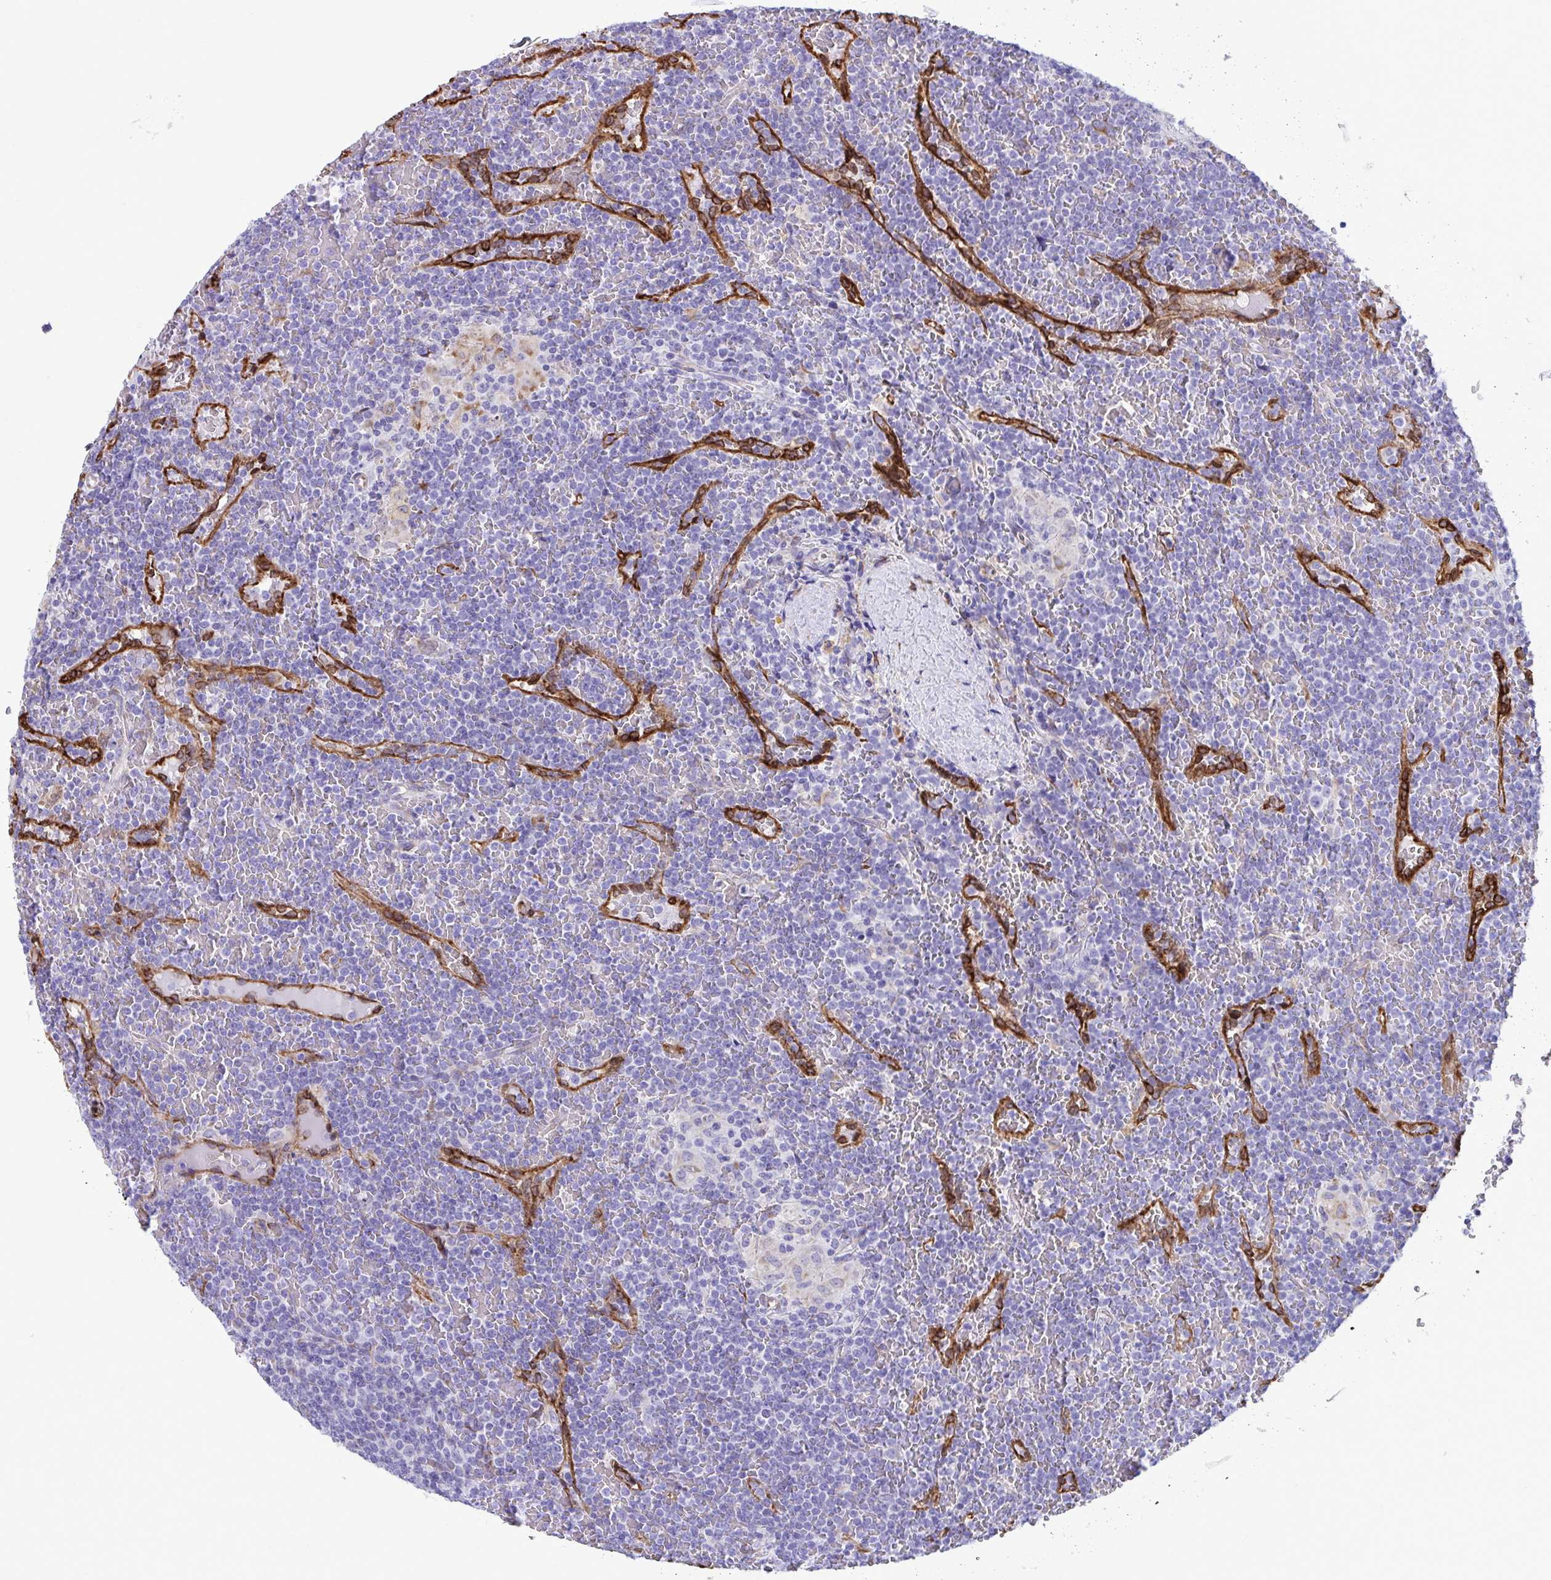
{"staining": {"intensity": "negative", "quantity": "none", "location": "none"}, "tissue": "lymphoma", "cell_type": "Tumor cells", "image_type": "cancer", "snomed": [{"axis": "morphology", "description": "Malignant lymphoma, non-Hodgkin's type, Low grade"}, {"axis": "topography", "description": "Spleen"}], "caption": "This is a photomicrograph of immunohistochemistry (IHC) staining of lymphoma, which shows no expression in tumor cells.", "gene": "ASPH", "patient": {"sex": "female", "age": 19}}